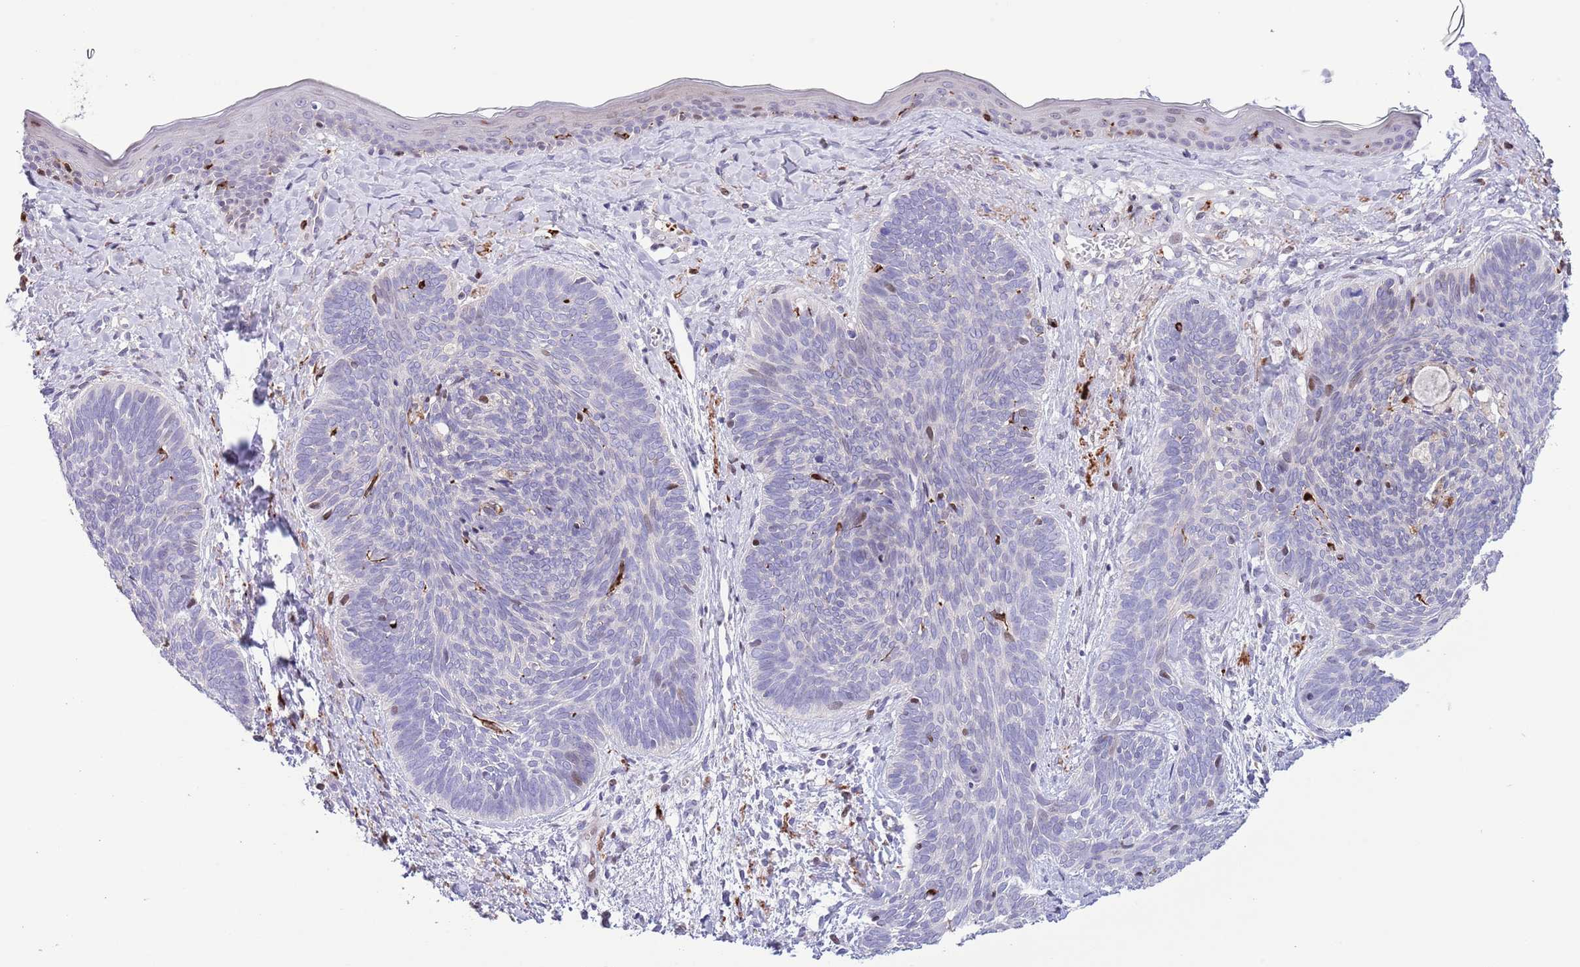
{"staining": {"intensity": "negative", "quantity": "none", "location": "none"}, "tissue": "skin cancer", "cell_type": "Tumor cells", "image_type": "cancer", "snomed": [{"axis": "morphology", "description": "Basal cell carcinoma"}, {"axis": "topography", "description": "Skin"}], "caption": "Skin cancer stained for a protein using immunohistochemistry (IHC) displays no expression tumor cells.", "gene": "ANO8", "patient": {"sex": "female", "age": 81}}